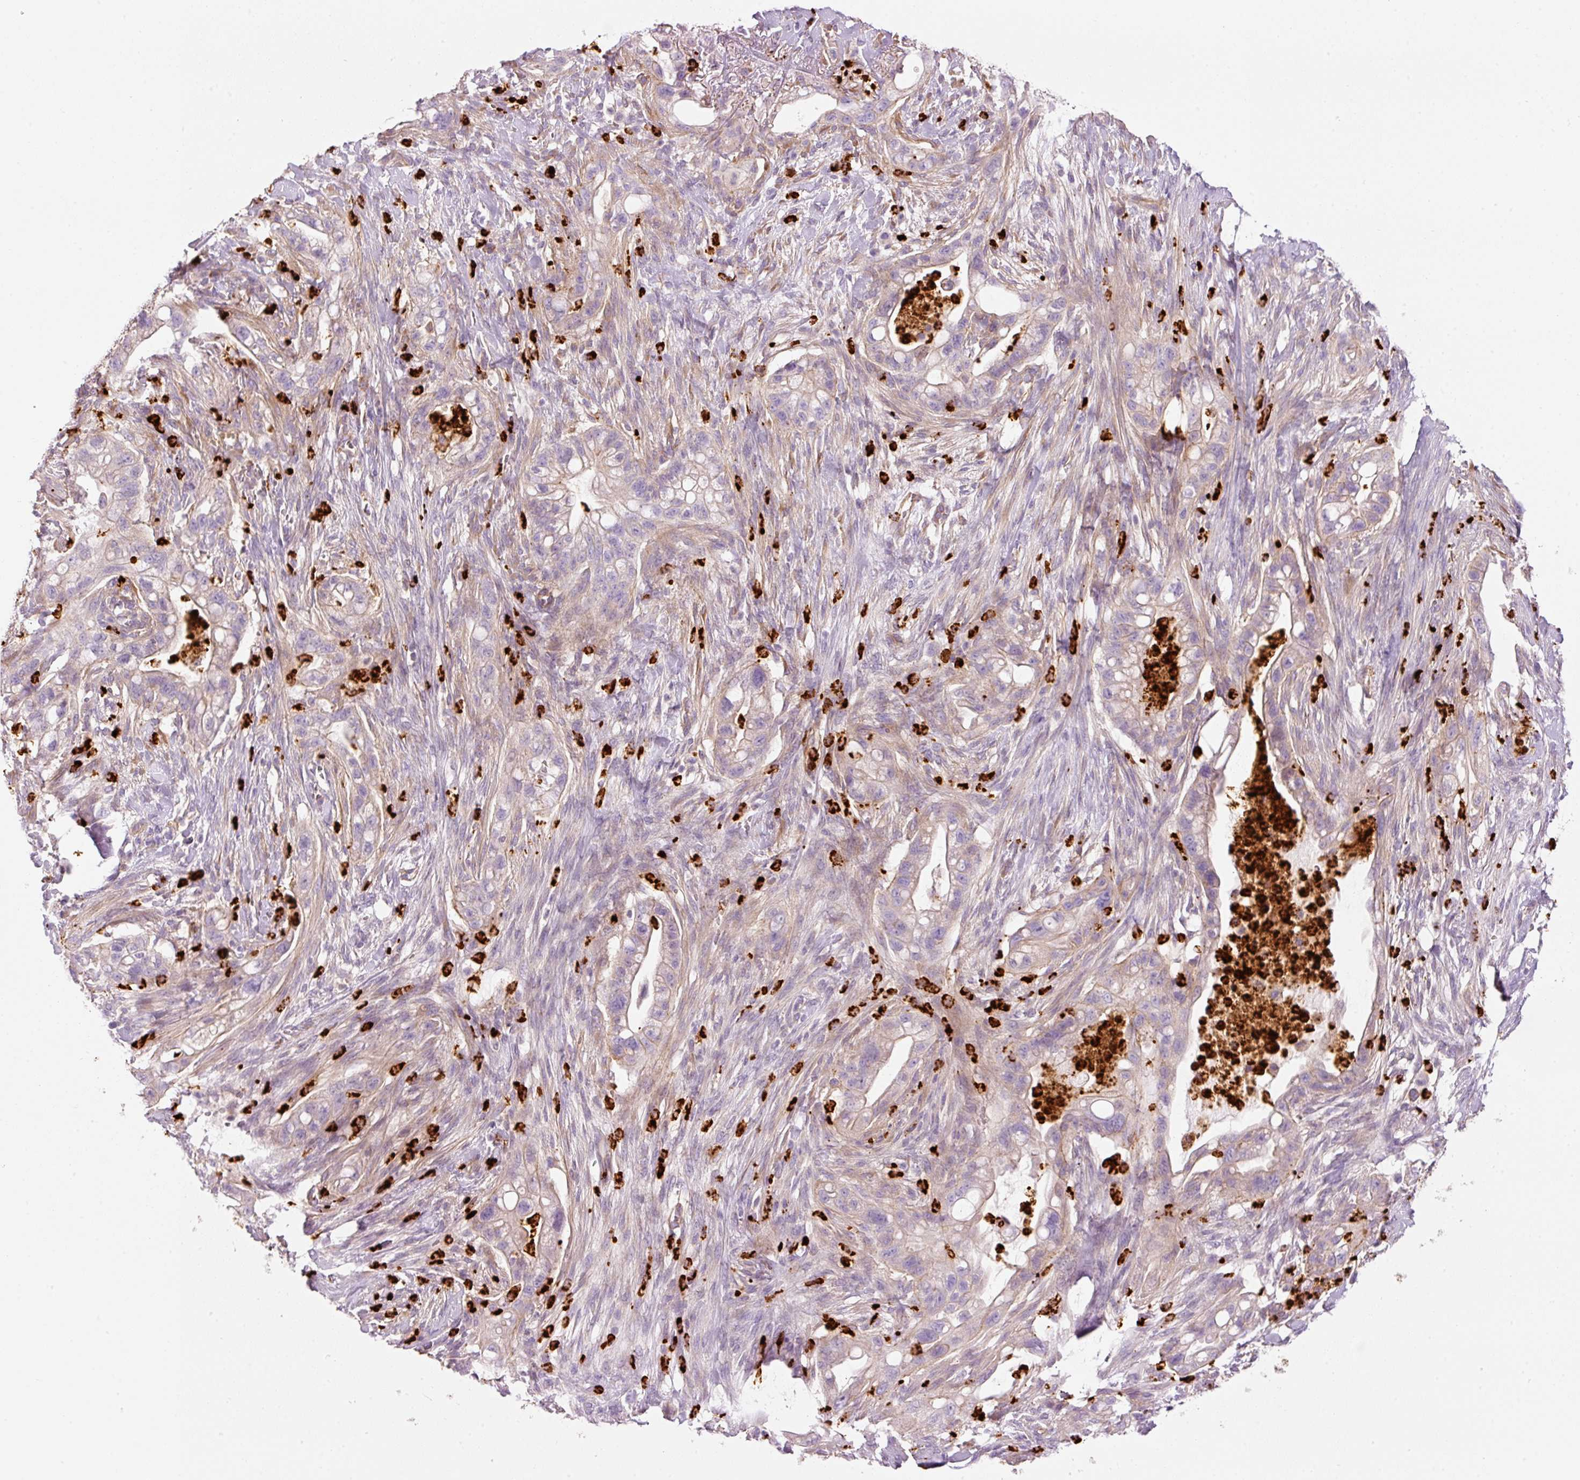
{"staining": {"intensity": "moderate", "quantity": "25%-75%", "location": "cytoplasmic/membranous"}, "tissue": "pancreatic cancer", "cell_type": "Tumor cells", "image_type": "cancer", "snomed": [{"axis": "morphology", "description": "Adenocarcinoma, NOS"}, {"axis": "topography", "description": "Pancreas"}], "caption": "Moderate cytoplasmic/membranous protein positivity is present in about 25%-75% of tumor cells in pancreatic adenocarcinoma.", "gene": "MAP3K3", "patient": {"sex": "male", "age": 44}}